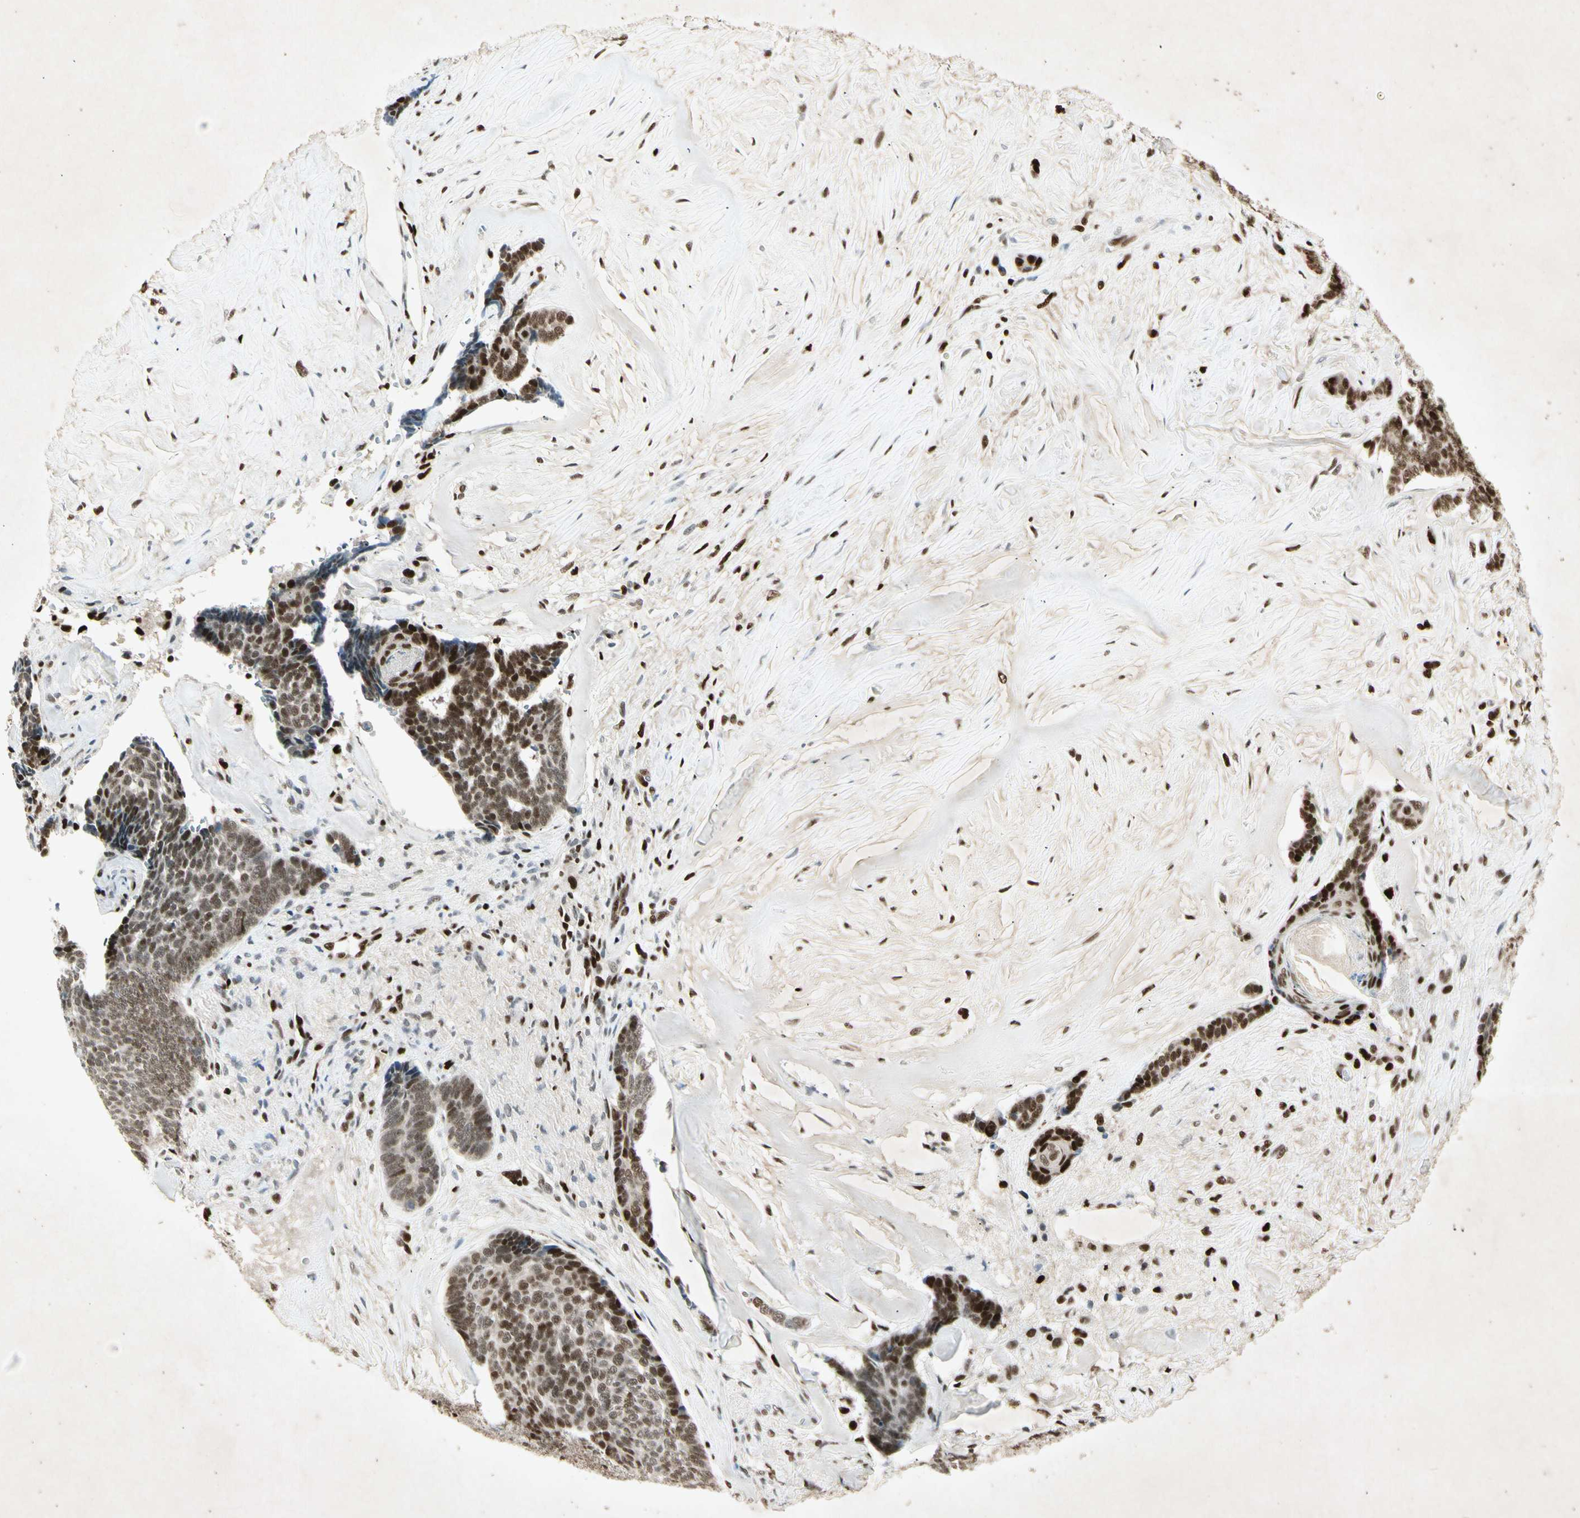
{"staining": {"intensity": "strong", "quantity": ">75%", "location": "nuclear"}, "tissue": "skin cancer", "cell_type": "Tumor cells", "image_type": "cancer", "snomed": [{"axis": "morphology", "description": "Basal cell carcinoma"}, {"axis": "topography", "description": "Skin"}], "caption": "Skin cancer (basal cell carcinoma) tissue shows strong nuclear staining in approximately >75% of tumor cells", "gene": "RNF43", "patient": {"sex": "male", "age": 84}}